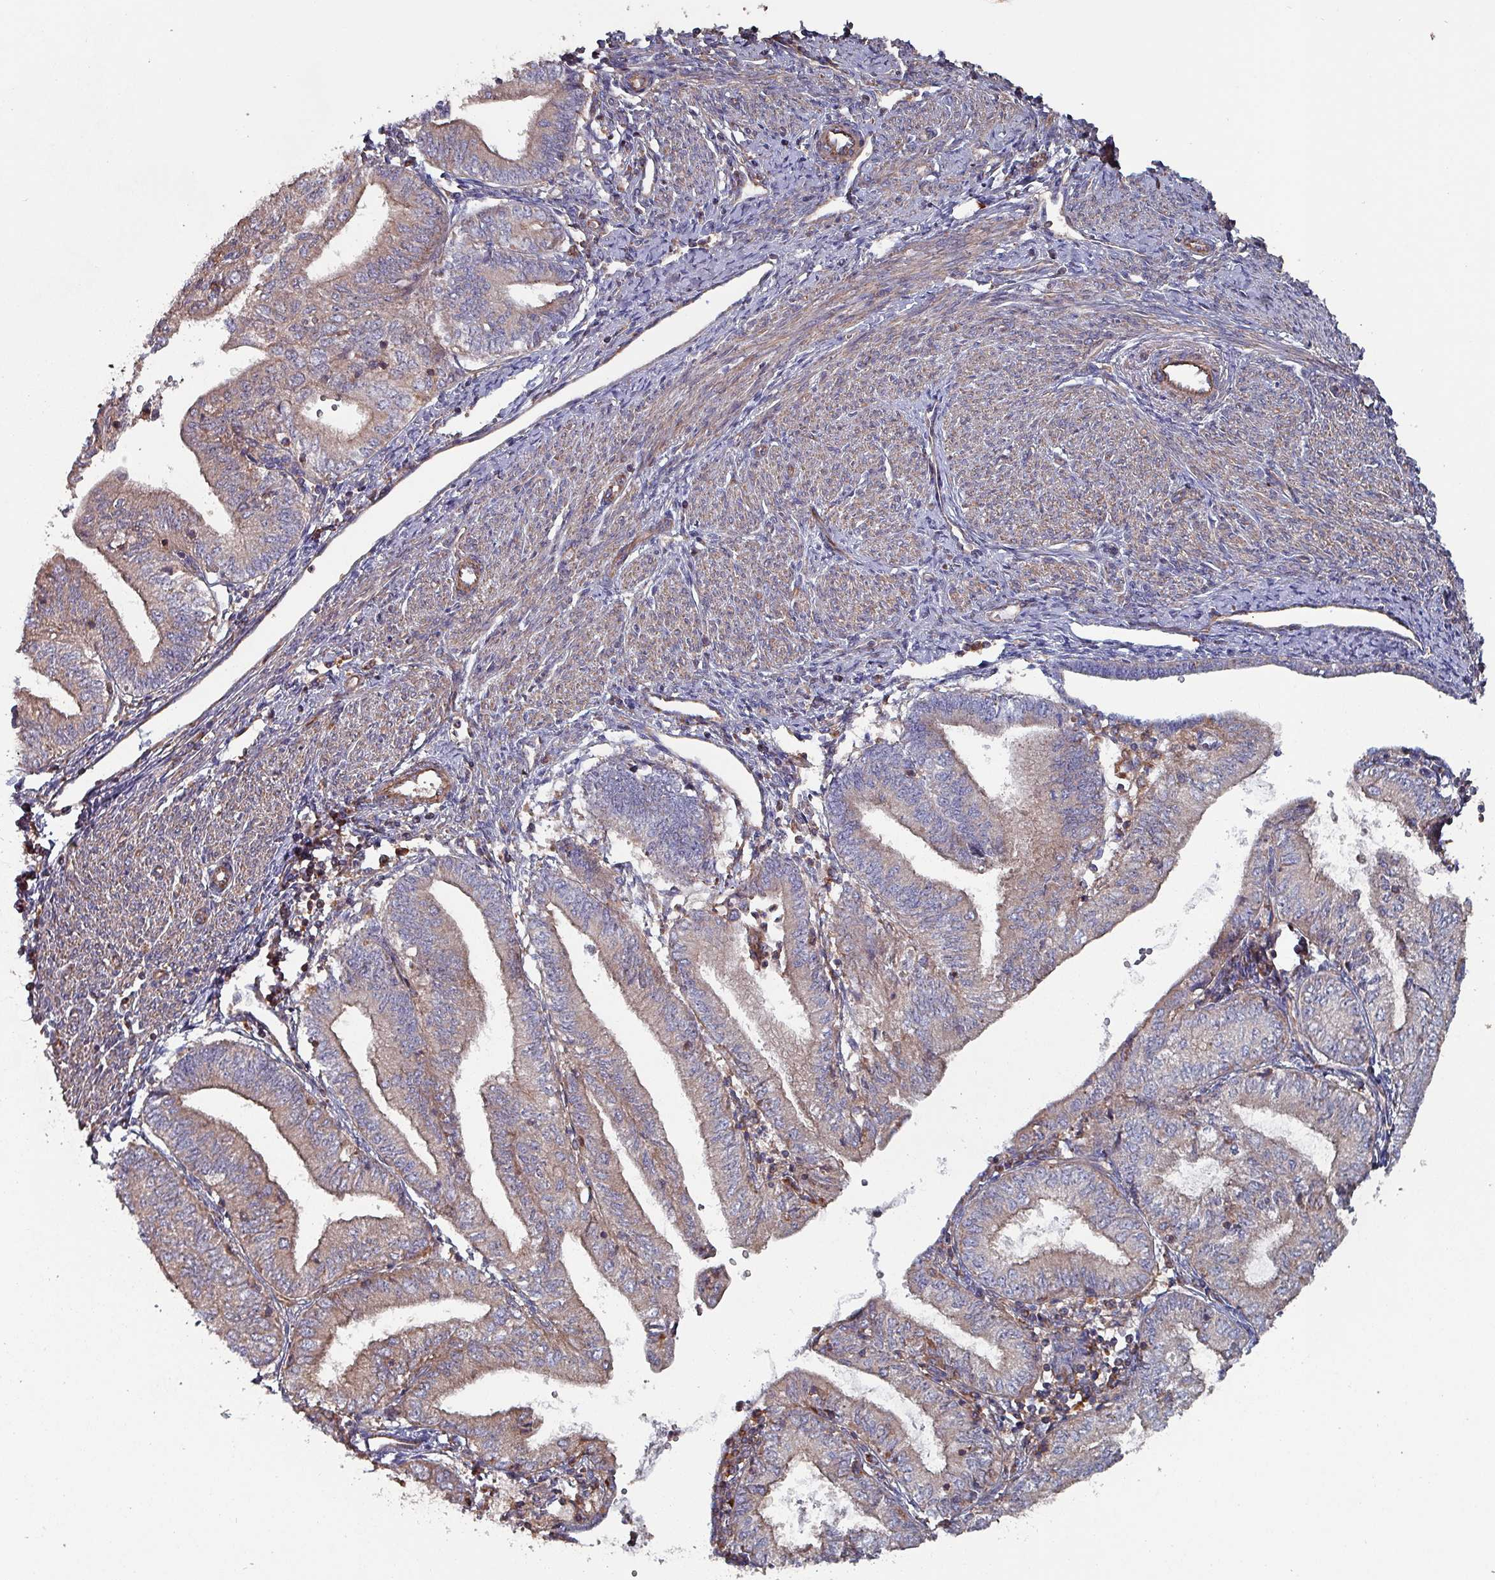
{"staining": {"intensity": "weak", "quantity": "25%-75%", "location": "cytoplasmic/membranous"}, "tissue": "endometrial cancer", "cell_type": "Tumor cells", "image_type": "cancer", "snomed": [{"axis": "morphology", "description": "Adenocarcinoma, NOS"}, {"axis": "topography", "description": "Endometrium"}], "caption": "Tumor cells reveal low levels of weak cytoplasmic/membranous expression in about 25%-75% of cells in human endometrial cancer (adenocarcinoma). (DAB = brown stain, brightfield microscopy at high magnification).", "gene": "ANO10", "patient": {"sex": "female", "age": 66}}